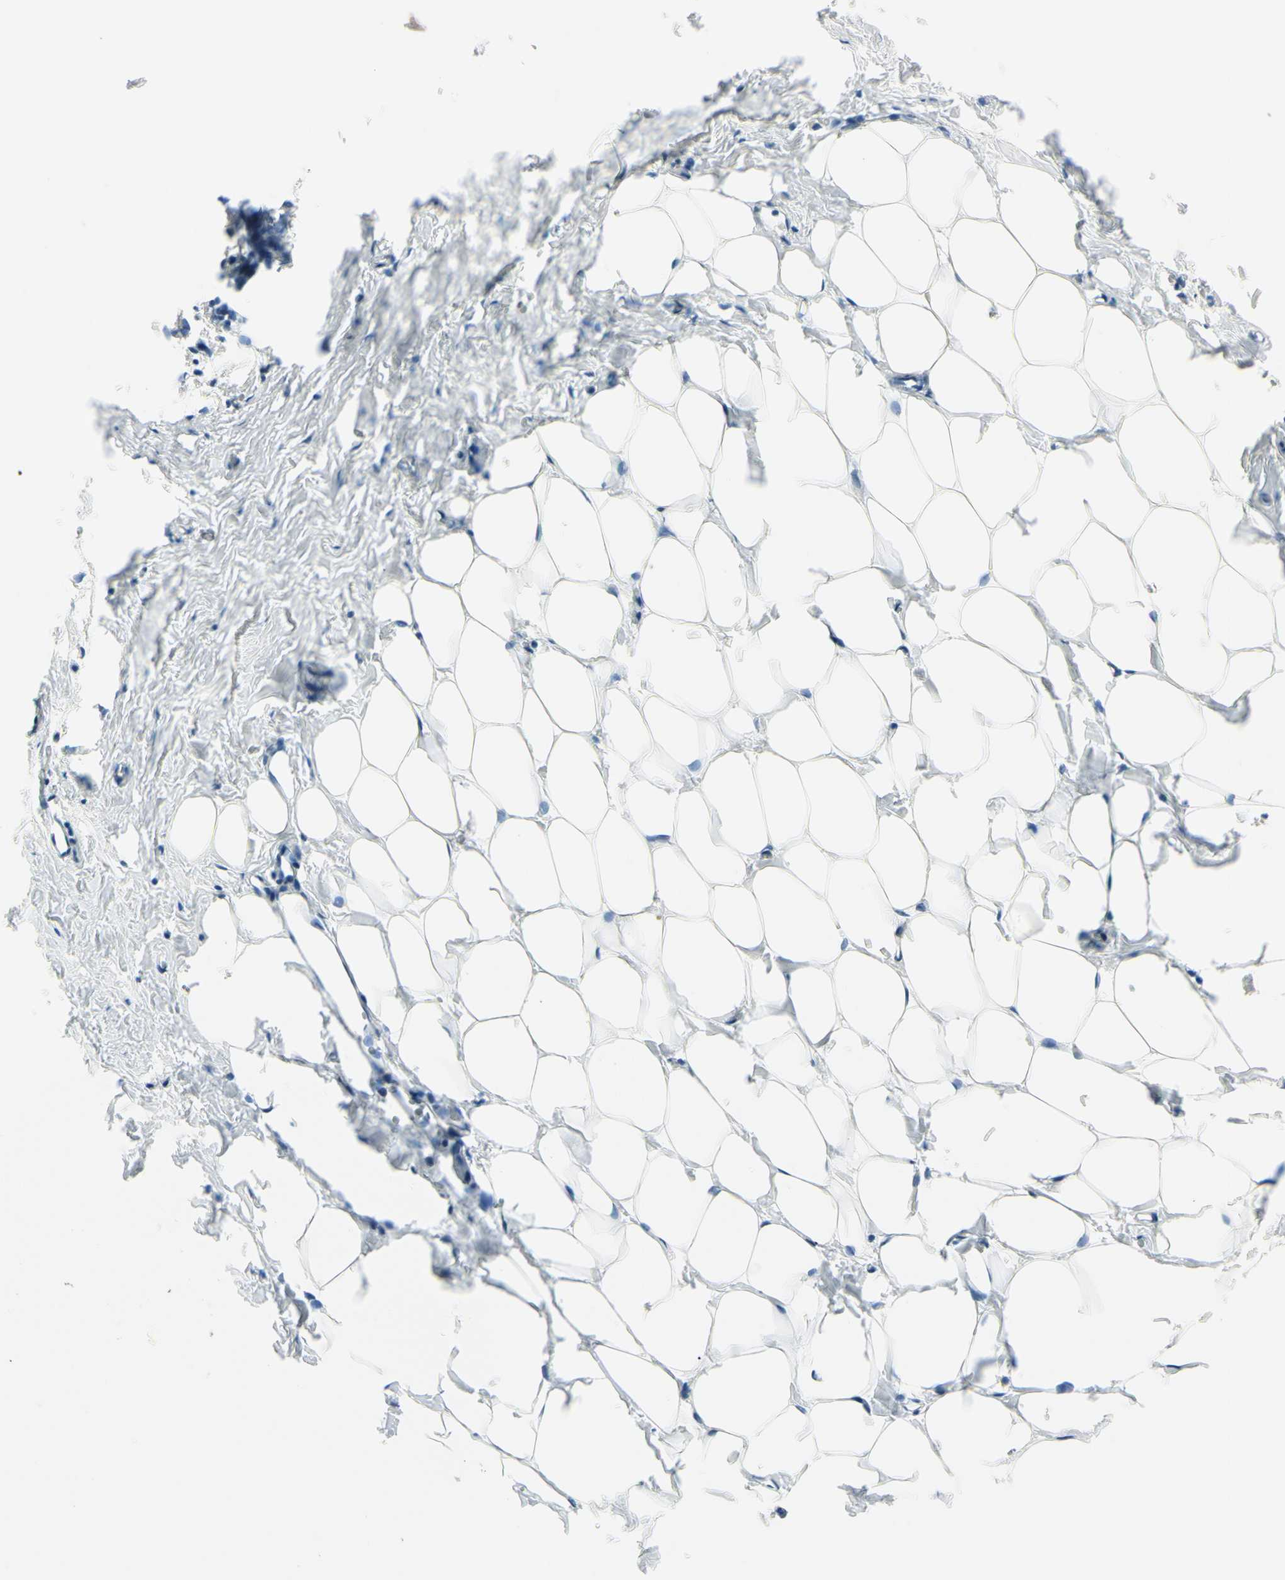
{"staining": {"intensity": "negative", "quantity": "none", "location": "none"}, "tissue": "breast", "cell_type": "Adipocytes", "image_type": "normal", "snomed": [{"axis": "morphology", "description": "Normal tissue, NOS"}, {"axis": "topography", "description": "Breast"}], "caption": "Immunohistochemistry (IHC) micrograph of unremarkable human breast stained for a protein (brown), which shows no expression in adipocytes. (DAB IHC visualized using brightfield microscopy, high magnification).", "gene": "ASB9", "patient": {"sex": "female", "age": 27}}